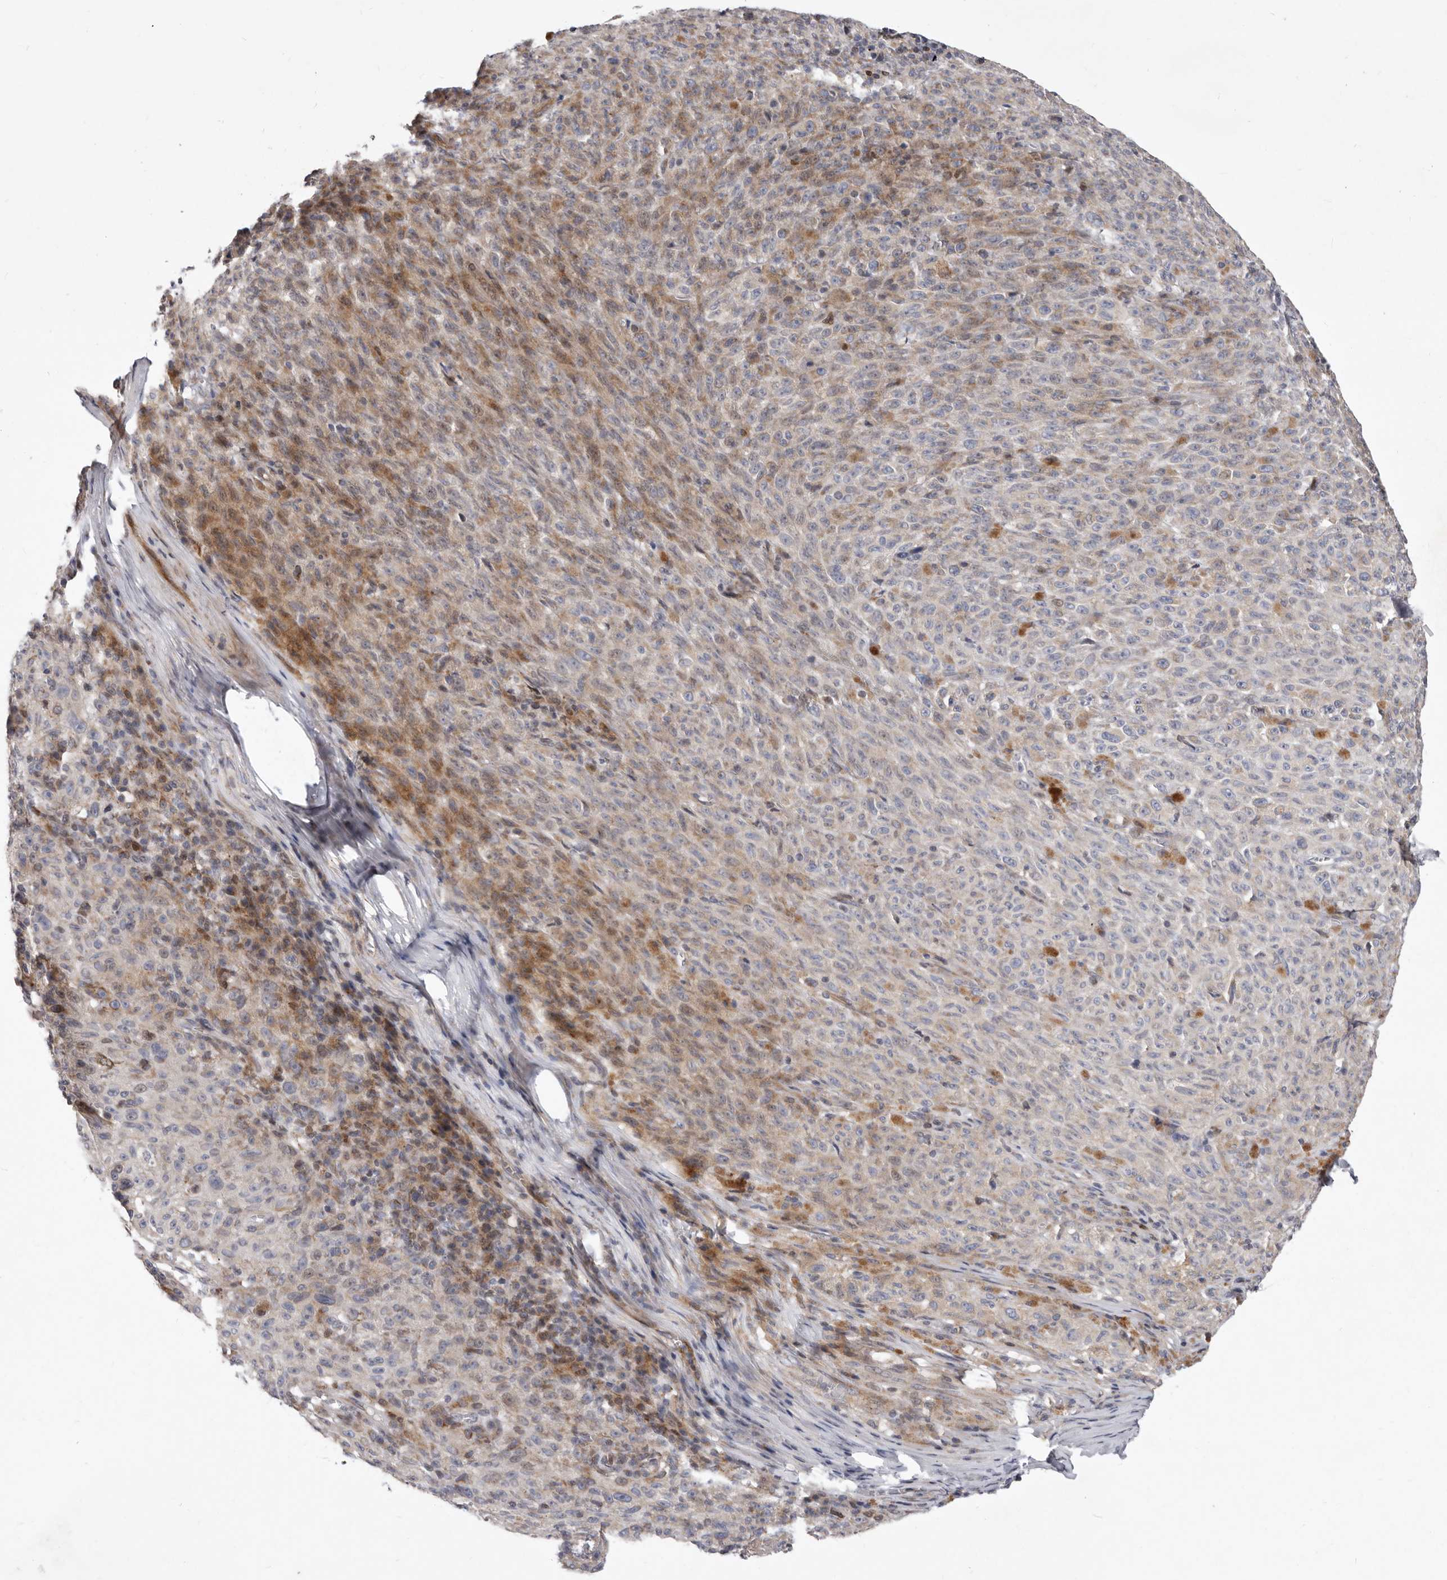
{"staining": {"intensity": "moderate", "quantity": "<25%", "location": "cytoplasmic/membranous"}, "tissue": "melanoma", "cell_type": "Tumor cells", "image_type": "cancer", "snomed": [{"axis": "morphology", "description": "Malignant melanoma, NOS"}, {"axis": "topography", "description": "Skin"}], "caption": "Immunohistochemical staining of melanoma reveals low levels of moderate cytoplasmic/membranous staining in approximately <25% of tumor cells. Nuclei are stained in blue.", "gene": "TIMM17B", "patient": {"sex": "female", "age": 82}}